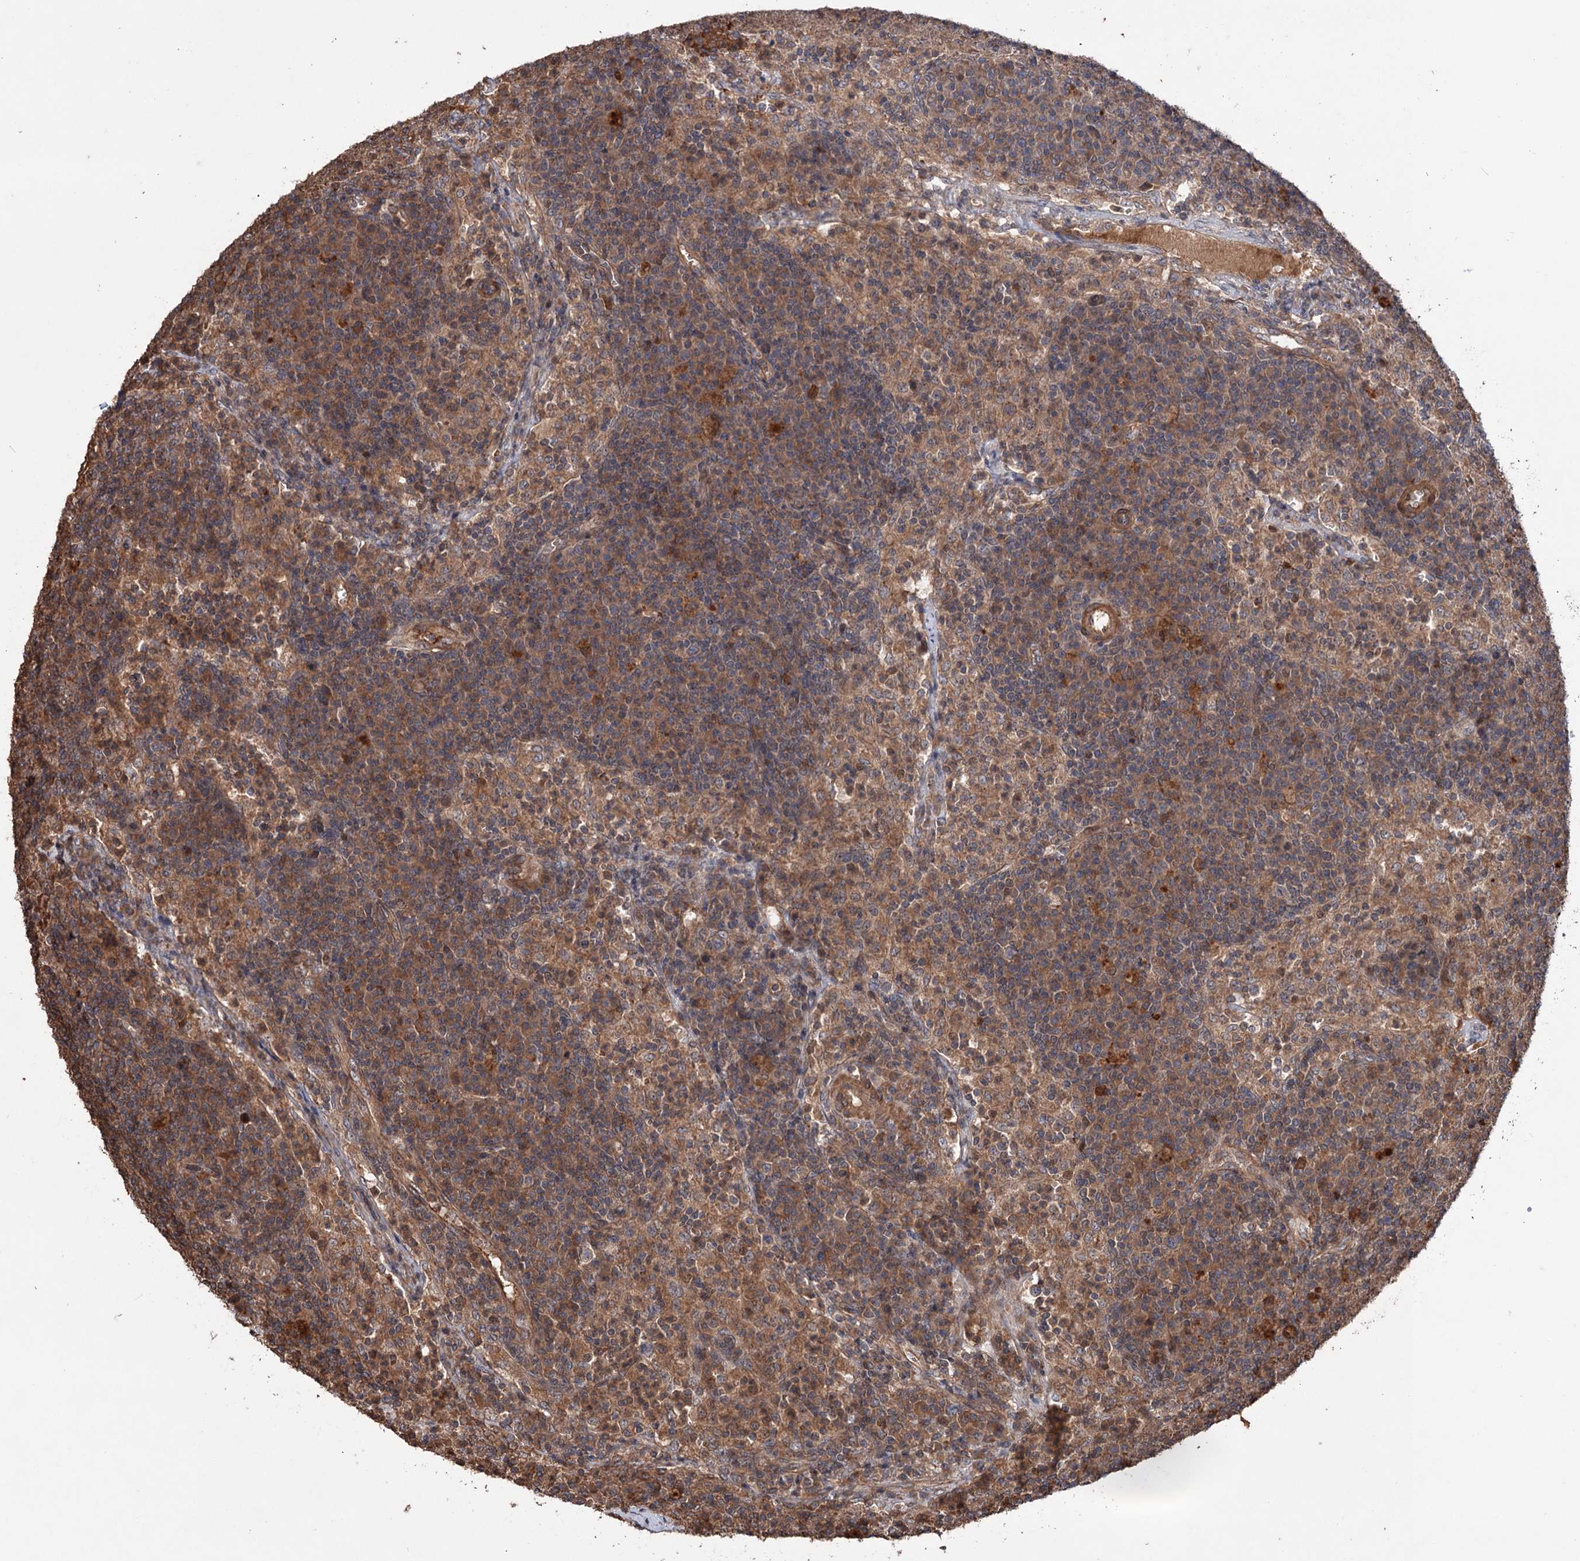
{"staining": {"intensity": "weak", "quantity": ">75%", "location": "cytoplasmic/membranous"}, "tissue": "lymph node", "cell_type": "Germinal center cells", "image_type": "normal", "snomed": [{"axis": "morphology", "description": "Normal tissue, NOS"}, {"axis": "topography", "description": "Lymph node"}], "caption": "A high-resolution micrograph shows IHC staining of benign lymph node, which displays weak cytoplasmic/membranous positivity in approximately >75% of germinal center cells. (DAB IHC with brightfield microscopy, high magnification).", "gene": "ADK", "patient": {"sex": "female", "age": 70}}